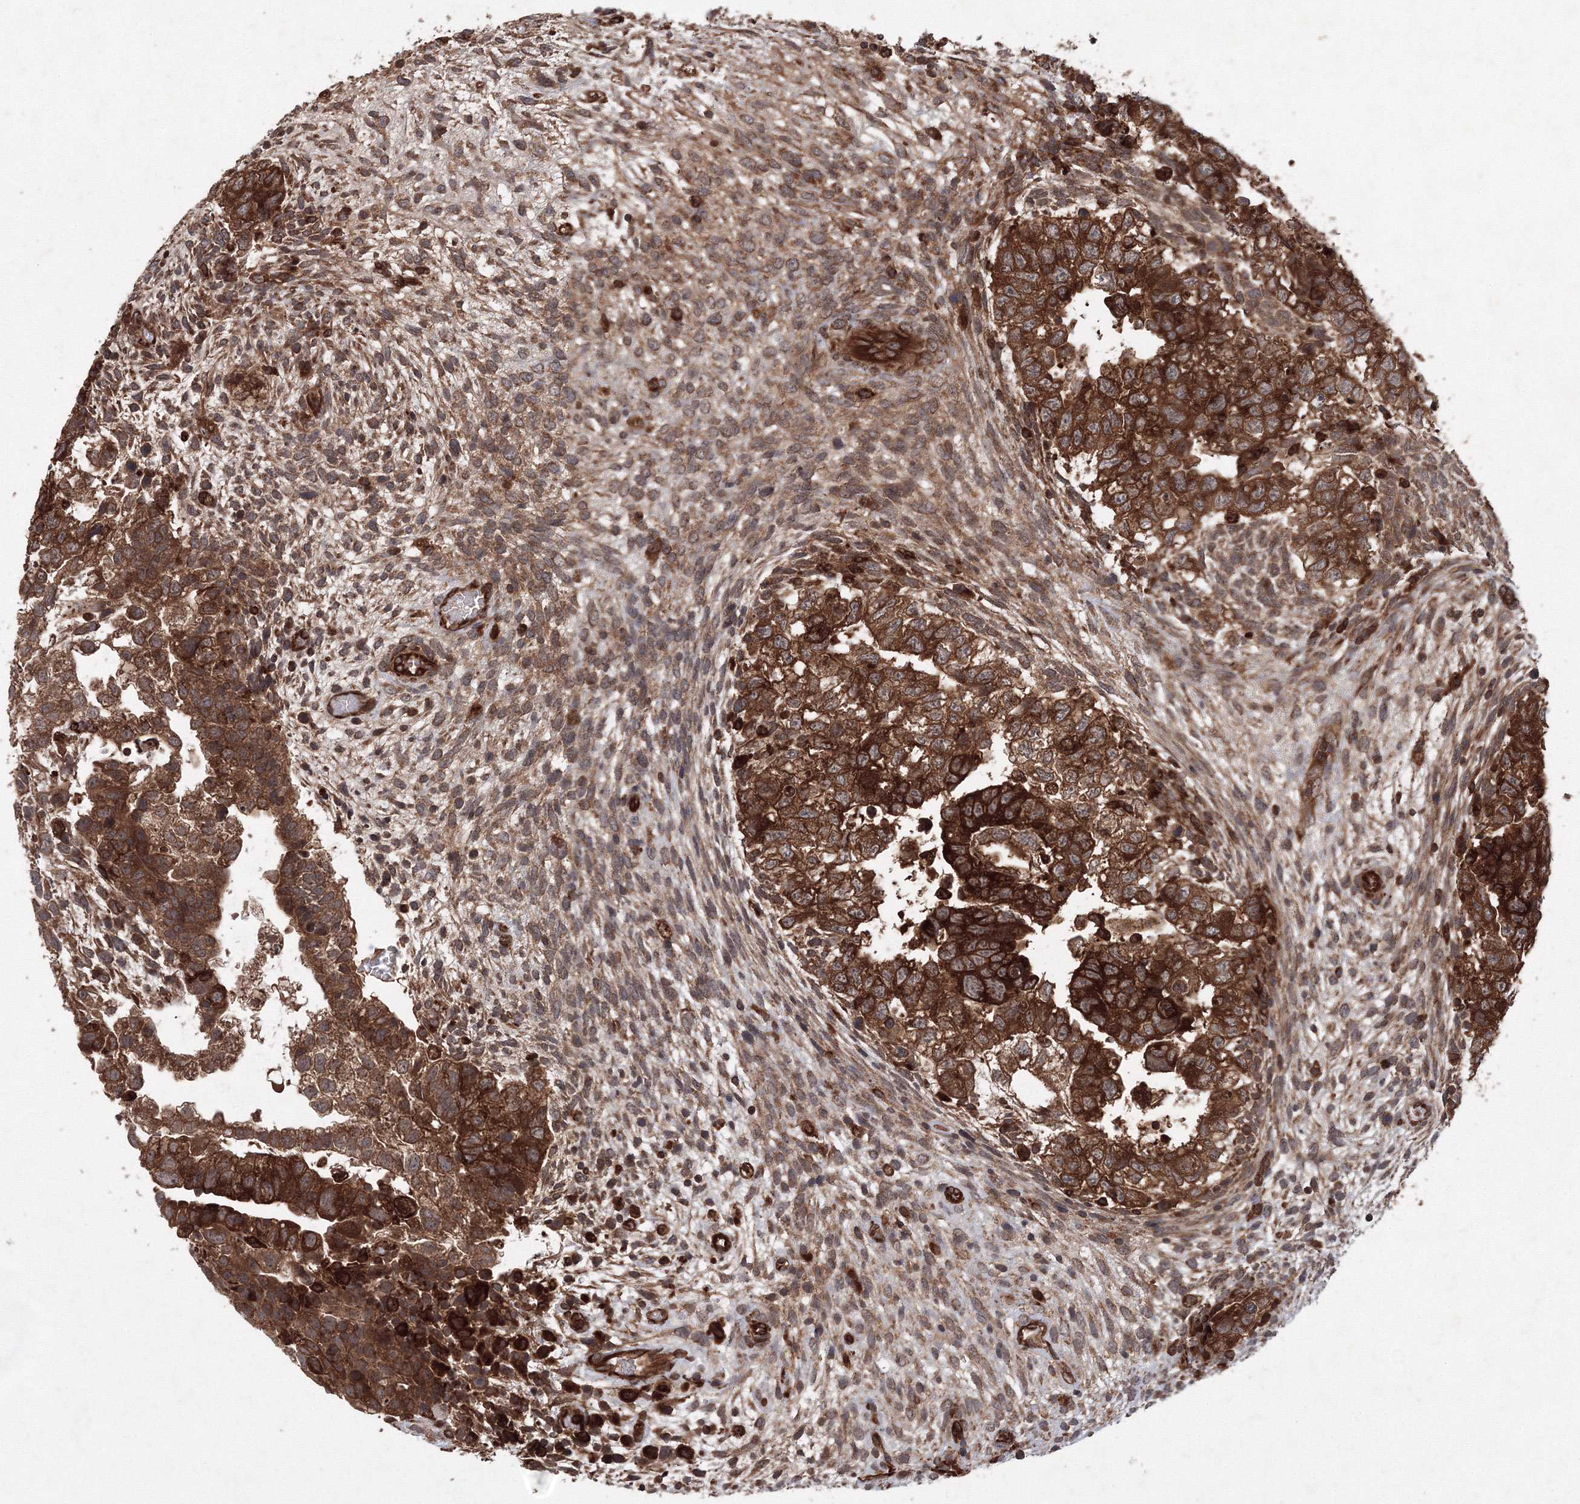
{"staining": {"intensity": "strong", "quantity": ">75%", "location": "cytoplasmic/membranous"}, "tissue": "testis cancer", "cell_type": "Tumor cells", "image_type": "cancer", "snomed": [{"axis": "morphology", "description": "Carcinoma, Embryonal, NOS"}, {"axis": "topography", "description": "Testis"}], "caption": "Embryonal carcinoma (testis) stained with DAB (3,3'-diaminobenzidine) immunohistochemistry exhibits high levels of strong cytoplasmic/membranous expression in approximately >75% of tumor cells.", "gene": "ATG3", "patient": {"sex": "male", "age": 37}}